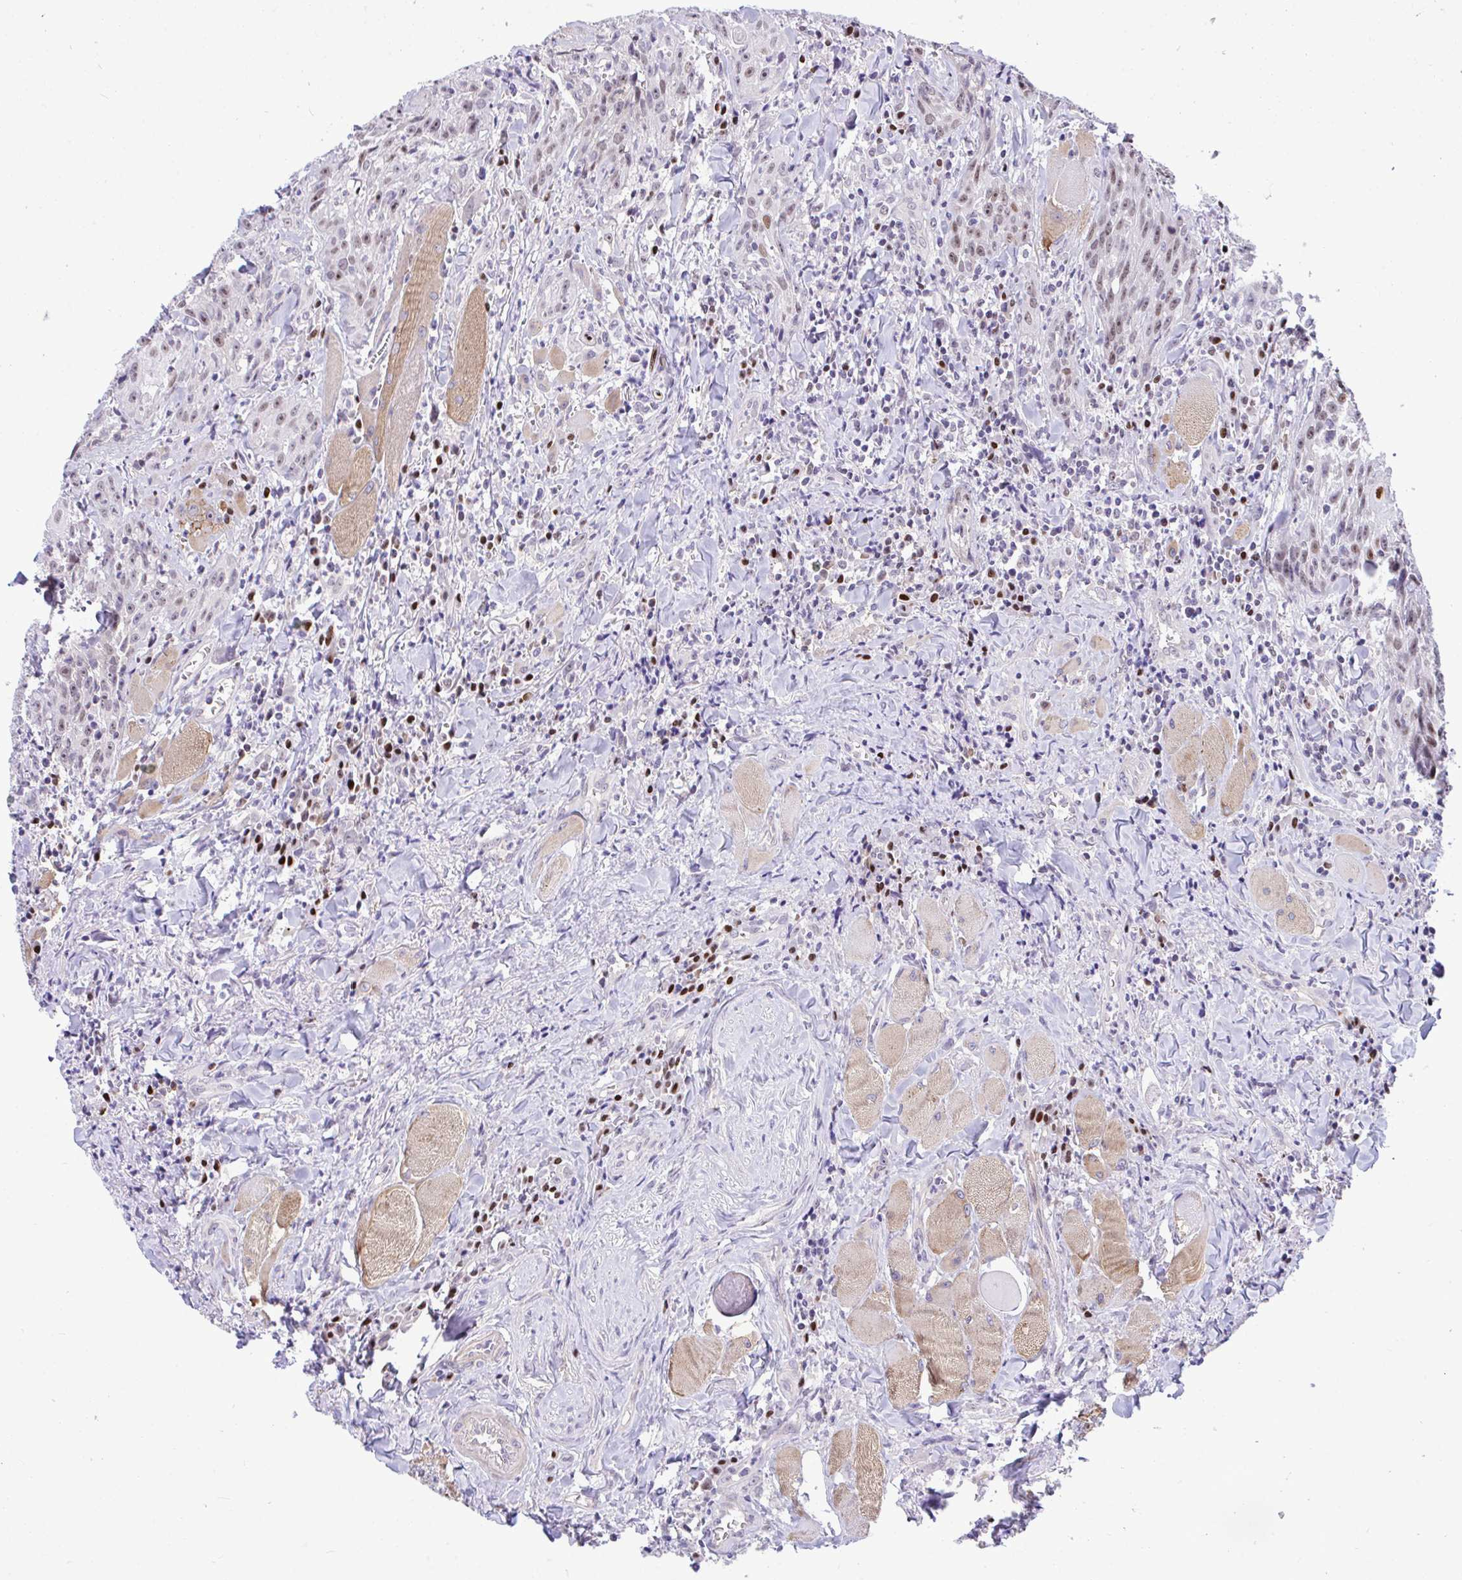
{"staining": {"intensity": "weak", "quantity": "25%-75%", "location": "nuclear"}, "tissue": "head and neck cancer", "cell_type": "Tumor cells", "image_type": "cancer", "snomed": [{"axis": "morphology", "description": "Normal tissue, NOS"}, {"axis": "morphology", "description": "Squamous cell carcinoma, NOS"}, {"axis": "topography", "description": "Oral tissue"}, {"axis": "topography", "description": "Head-Neck"}], "caption": "Protein expression by IHC reveals weak nuclear positivity in about 25%-75% of tumor cells in head and neck cancer.", "gene": "SLC25A51", "patient": {"sex": "female", "age": 70}}